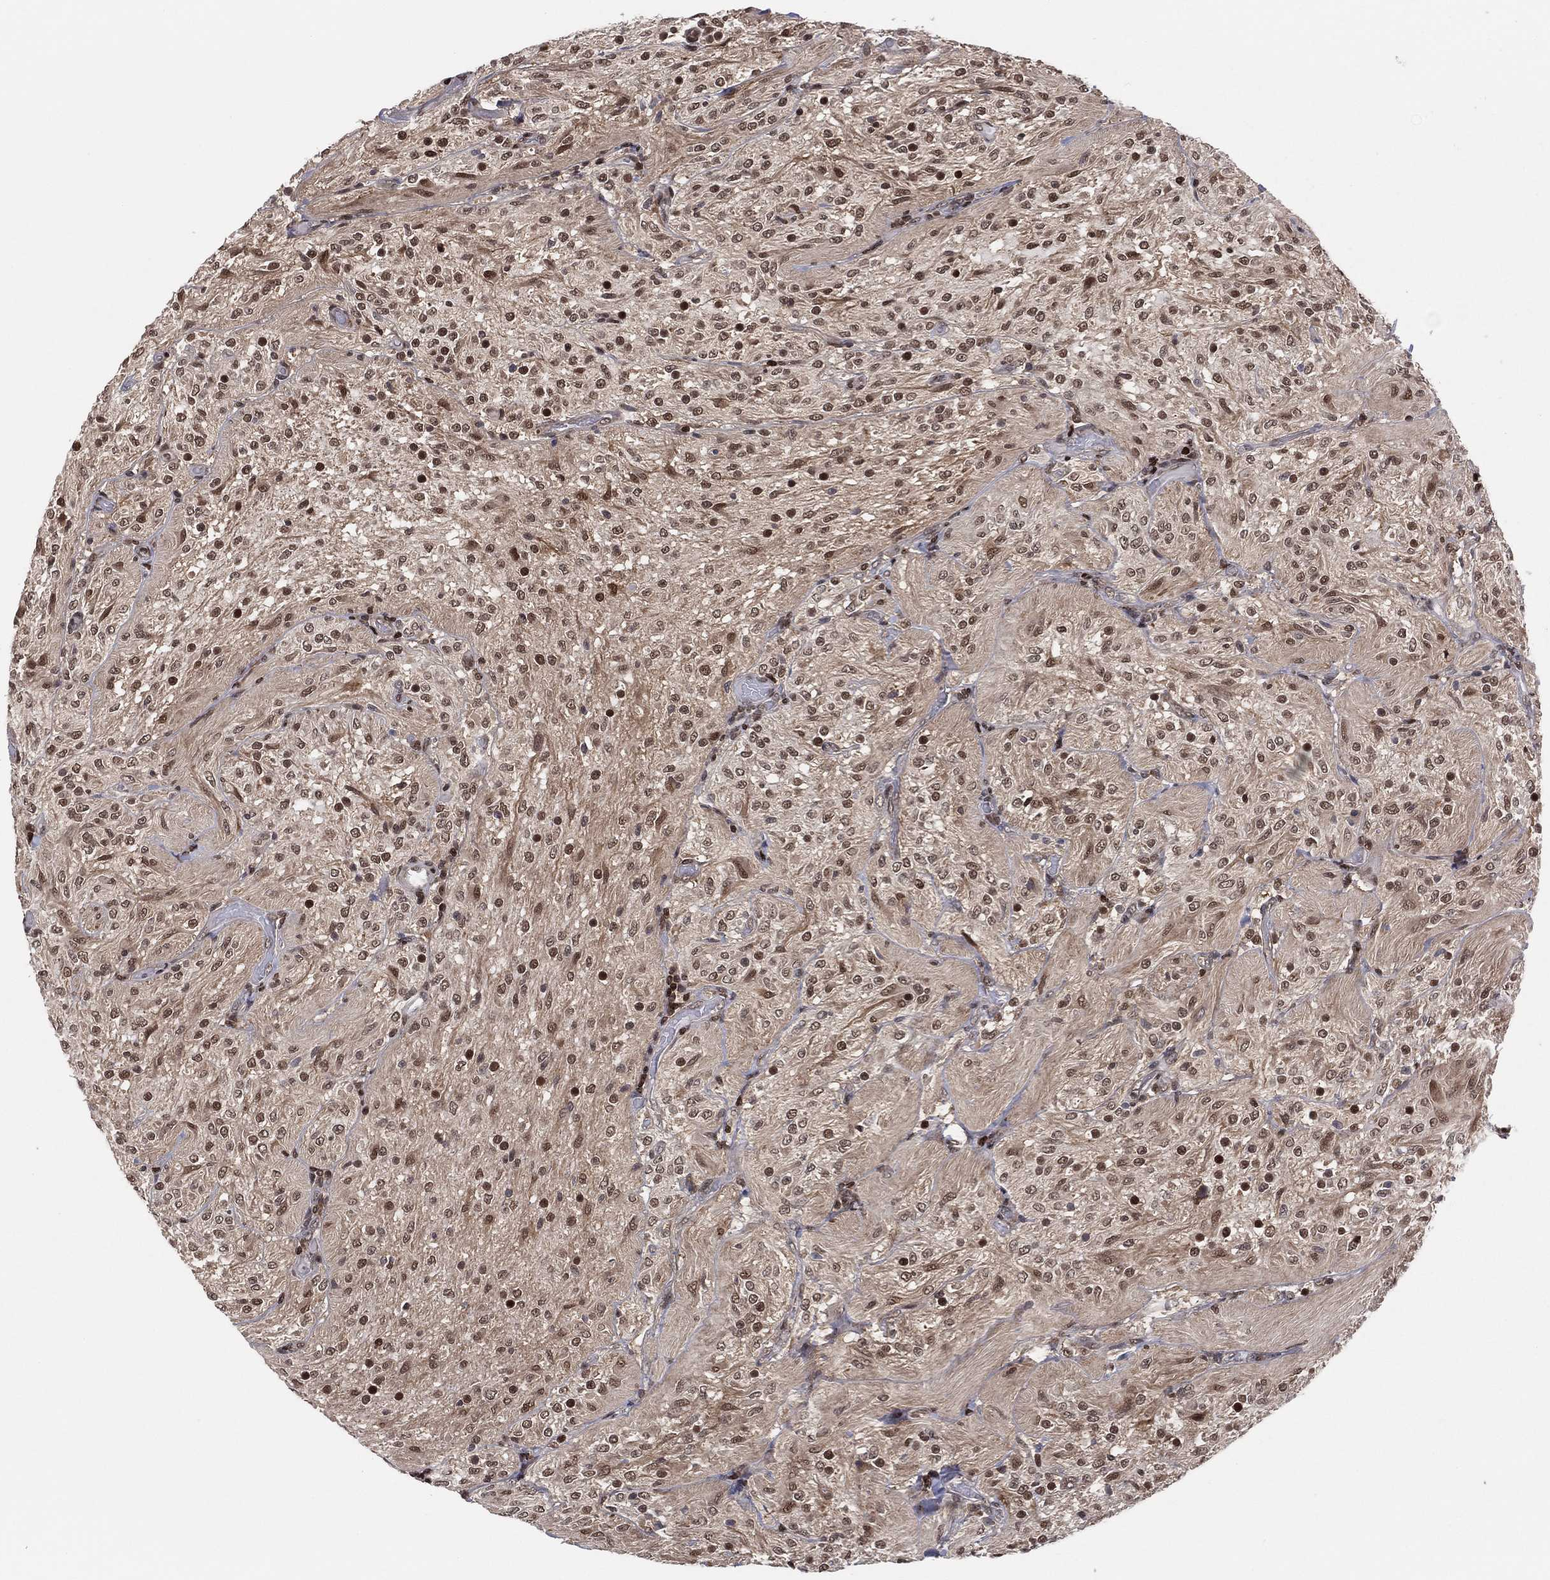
{"staining": {"intensity": "moderate", "quantity": ">75%", "location": "nuclear"}, "tissue": "glioma", "cell_type": "Tumor cells", "image_type": "cancer", "snomed": [{"axis": "morphology", "description": "Glioma, malignant, Low grade"}, {"axis": "topography", "description": "Brain"}], "caption": "The histopathology image shows a brown stain indicating the presence of a protein in the nuclear of tumor cells in glioma. The staining is performed using DAB (3,3'-diaminobenzidine) brown chromogen to label protein expression. The nuclei are counter-stained blue using hematoxylin.", "gene": "PSMA1", "patient": {"sex": "male", "age": 3}}